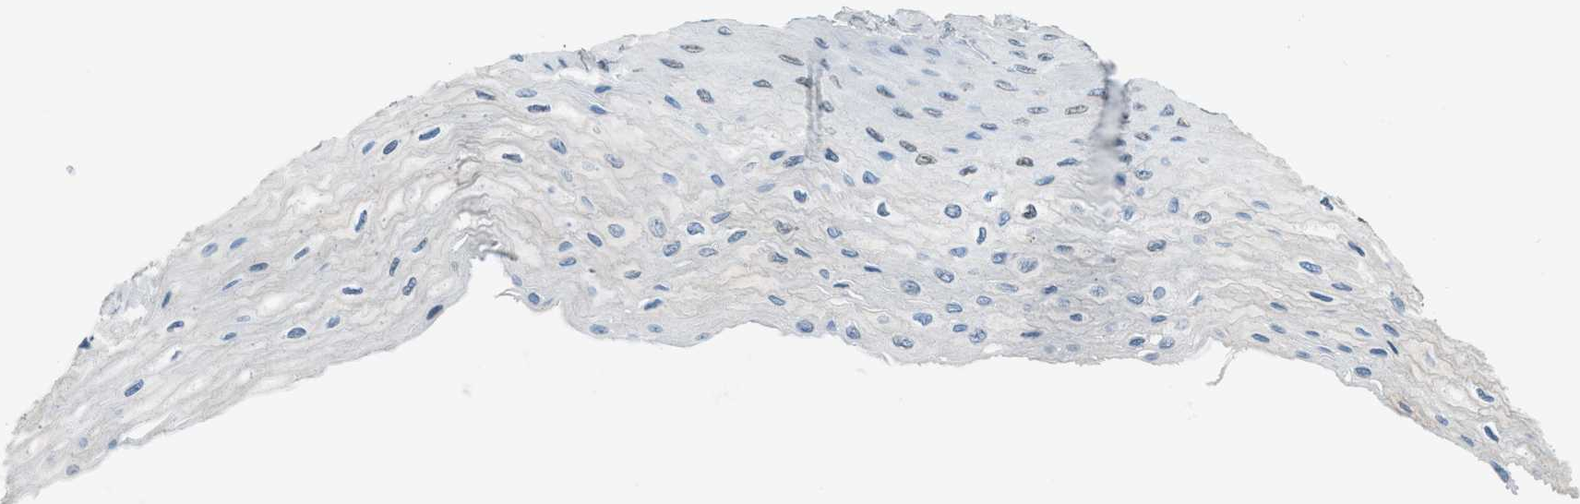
{"staining": {"intensity": "weak", "quantity": "<25%", "location": "nuclear"}, "tissue": "esophagus", "cell_type": "Squamous epithelial cells", "image_type": "normal", "snomed": [{"axis": "morphology", "description": "Normal tissue, NOS"}, {"axis": "topography", "description": "Esophagus"}], "caption": "Immunohistochemical staining of normal esophagus exhibits no significant expression in squamous epithelial cells. Nuclei are stained in blue.", "gene": "TTC13", "patient": {"sex": "female", "age": 72}}